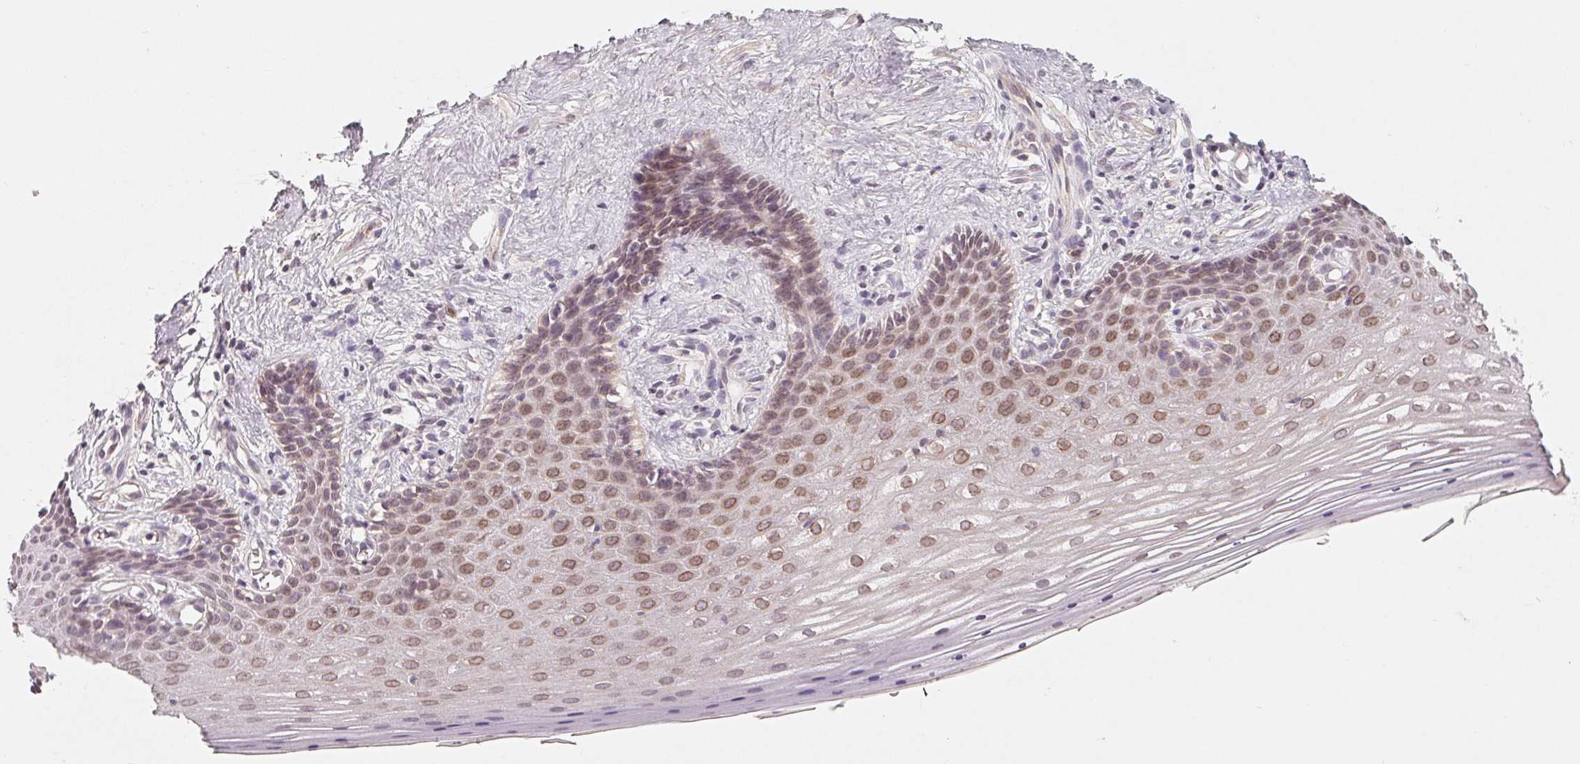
{"staining": {"intensity": "moderate", "quantity": "25%-75%", "location": "cytoplasmic/membranous,nuclear"}, "tissue": "vagina", "cell_type": "Squamous epithelial cells", "image_type": "normal", "snomed": [{"axis": "morphology", "description": "Normal tissue, NOS"}, {"axis": "topography", "description": "Vagina"}], "caption": "Protein expression analysis of benign vagina reveals moderate cytoplasmic/membranous,nuclear positivity in approximately 25%-75% of squamous epithelial cells.", "gene": "TMSB15B", "patient": {"sex": "female", "age": 42}}